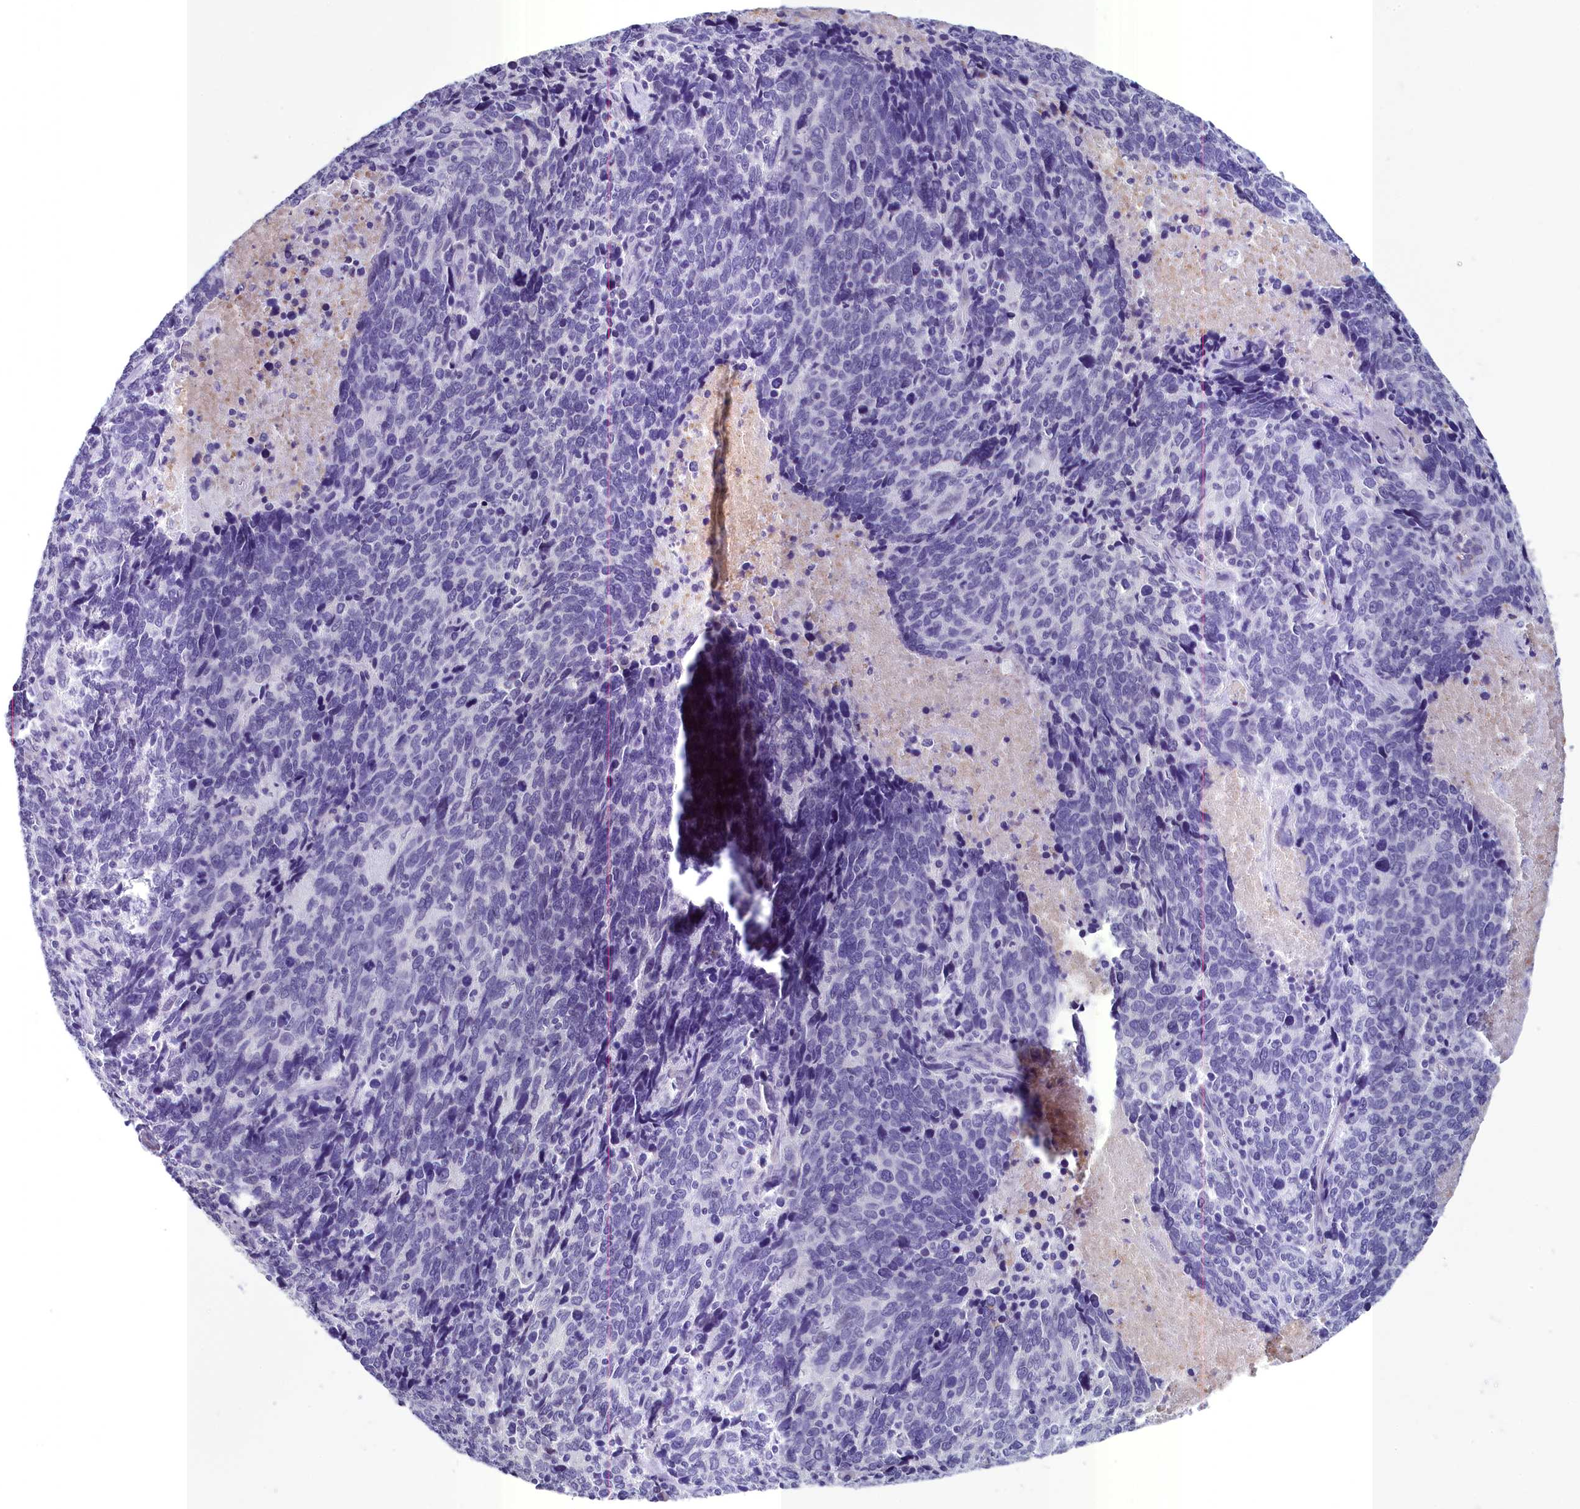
{"staining": {"intensity": "negative", "quantity": "none", "location": "none"}, "tissue": "cervical cancer", "cell_type": "Tumor cells", "image_type": "cancer", "snomed": [{"axis": "morphology", "description": "Squamous cell carcinoma, NOS"}, {"axis": "topography", "description": "Cervix"}], "caption": "Tumor cells are negative for protein expression in human cervical cancer (squamous cell carcinoma).", "gene": "INSC", "patient": {"sex": "female", "age": 41}}